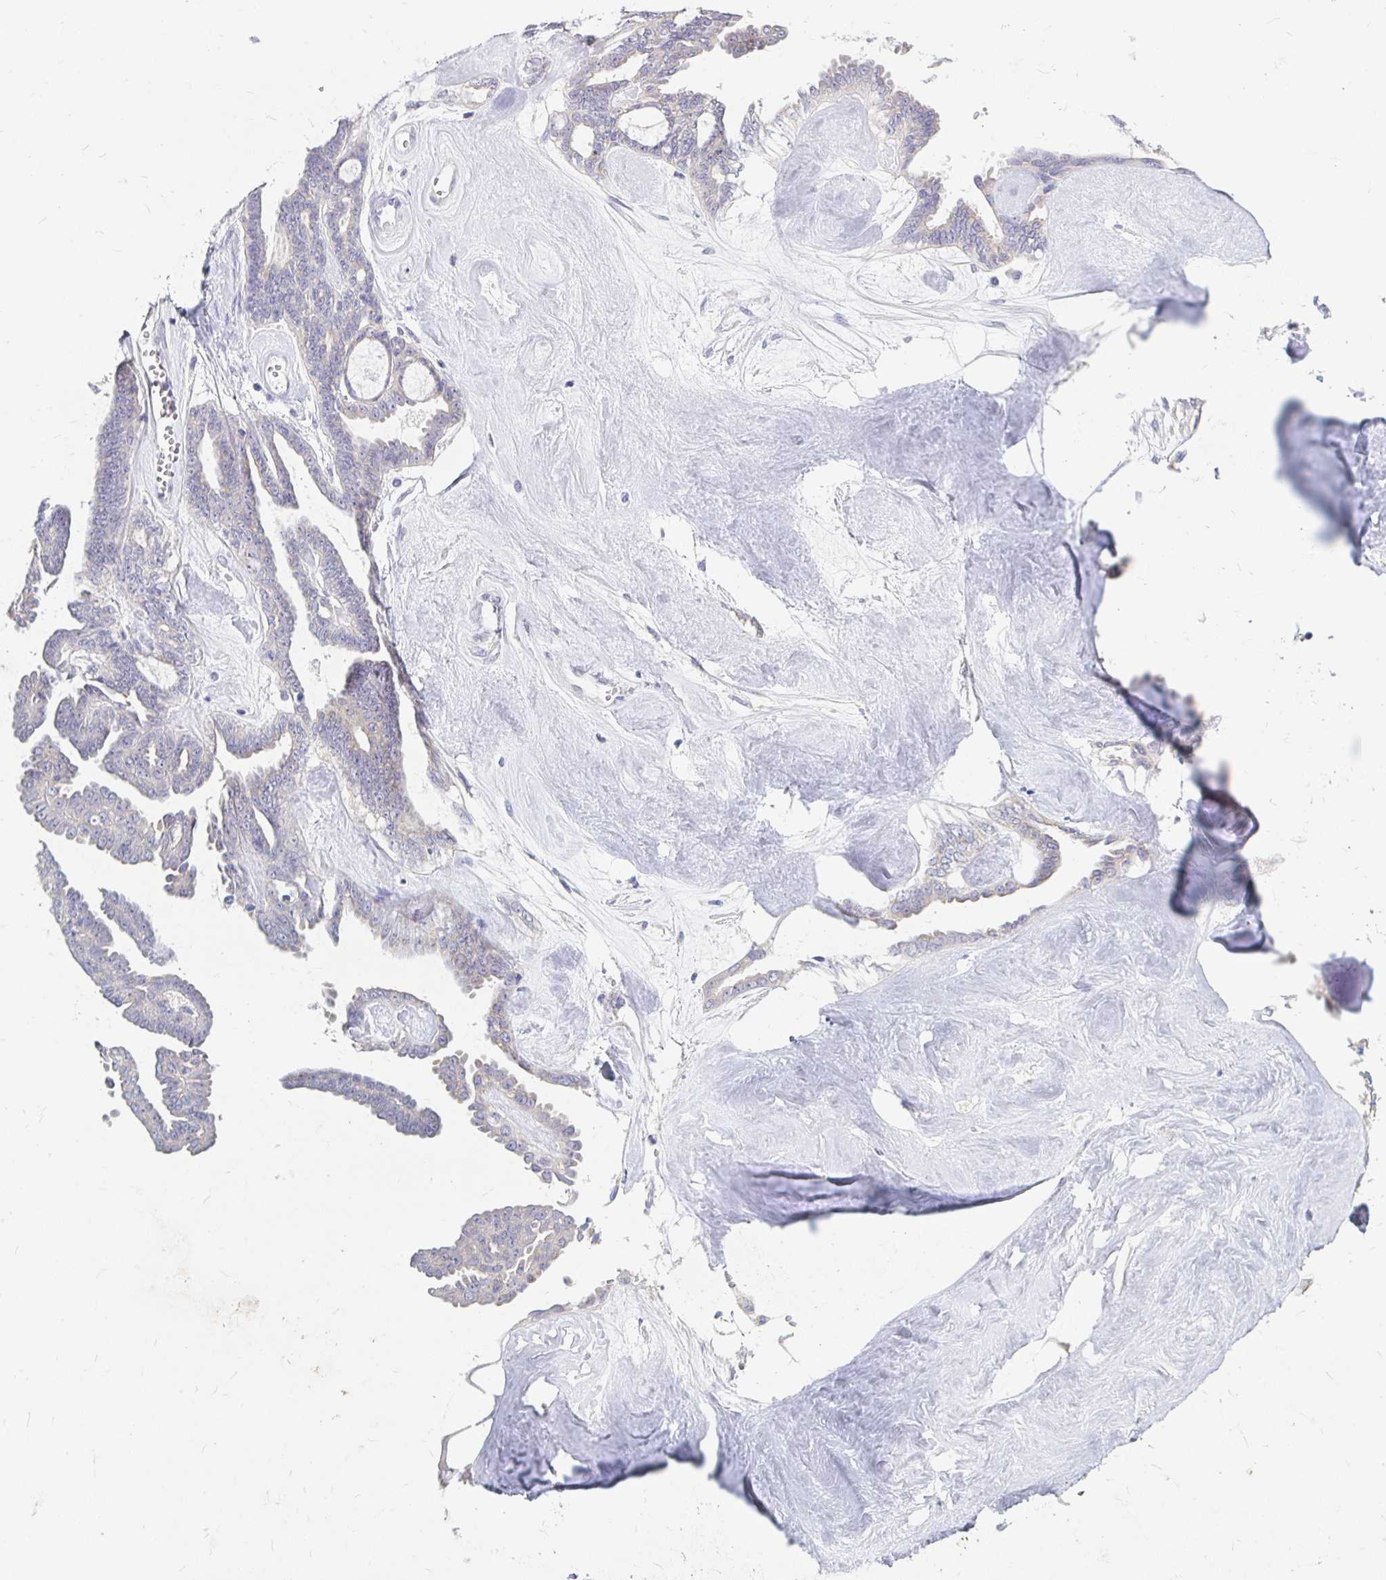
{"staining": {"intensity": "negative", "quantity": "none", "location": "none"}, "tissue": "ovarian cancer", "cell_type": "Tumor cells", "image_type": "cancer", "snomed": [{"axis": "morphology", "description": "Cystadenocarcinoma, serous, NOS"}, {"axis": "topography", "description": "Ovary"}], "caption": "A high-resolution micrograph shows immunohistochemistry (IHC) staining of ovarian serous cystadenocarcinoma, which shows no significant expression in tumor cells.", "gene": "ADH1A", "patient": {"sex": "female", "age": 71}}